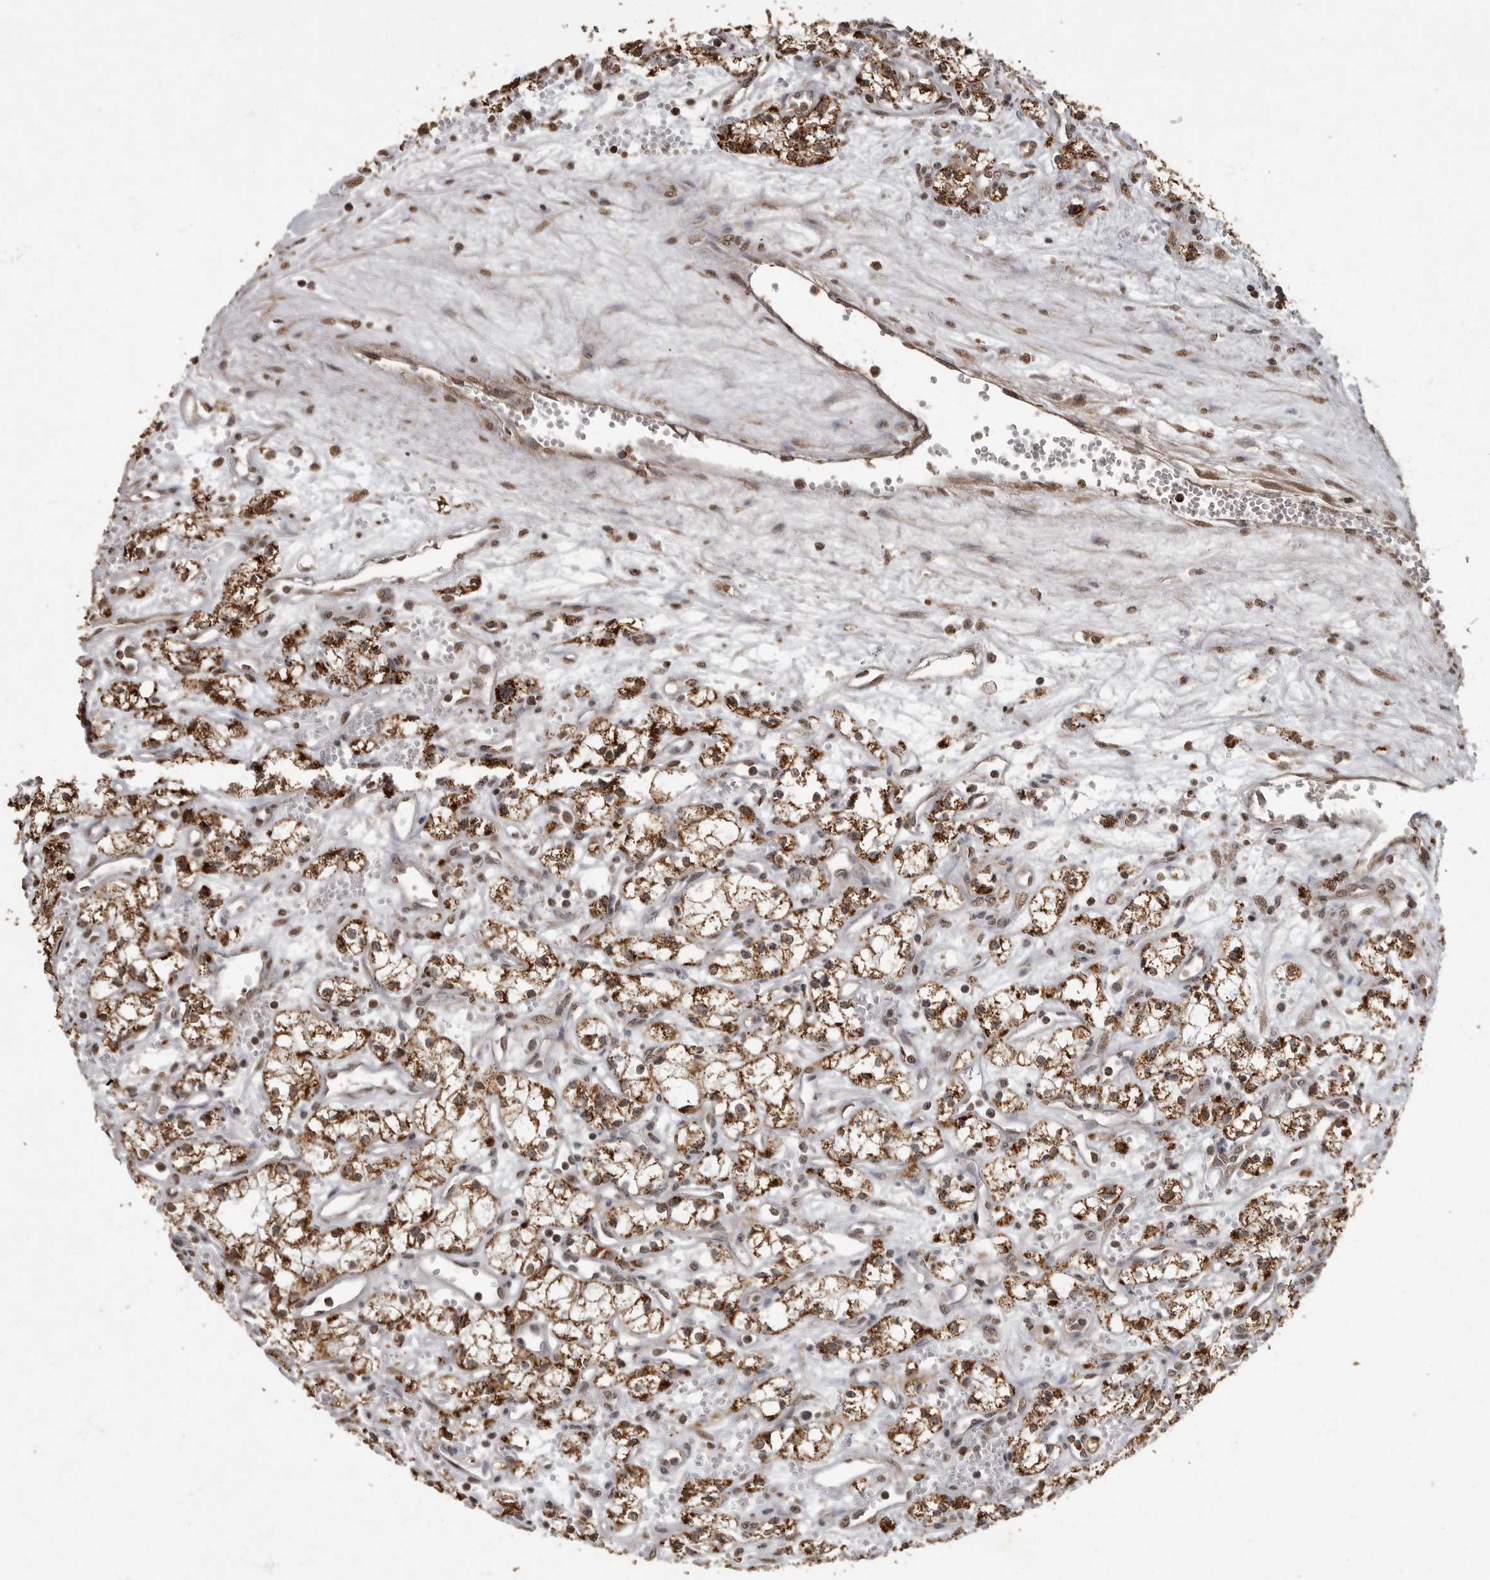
{"staining": {"intensity": "strong", "quantity": ">75%", "location": "cytoplasmic/membranous"}, "tissue": "renal cancer", "cell_type": "Tumor cells", "image_type": "cancer", "snomed": [{"axis": "morphology", "description": "Adenocarcinoma, NOS"}, {"axis": "topography", "description": "Kidney"}], "caption": "Renal cancer (adenocarcinoma) tissue shows strong cytoplasmic/membranous positivity in about >75% of tumor cells Using DAB (brown) and hematoxylin (blue) stains, captured at high magnification using brightfield microscopy.", "gene": "MAFG", "patient": {"sex": "male", "age": 59}}